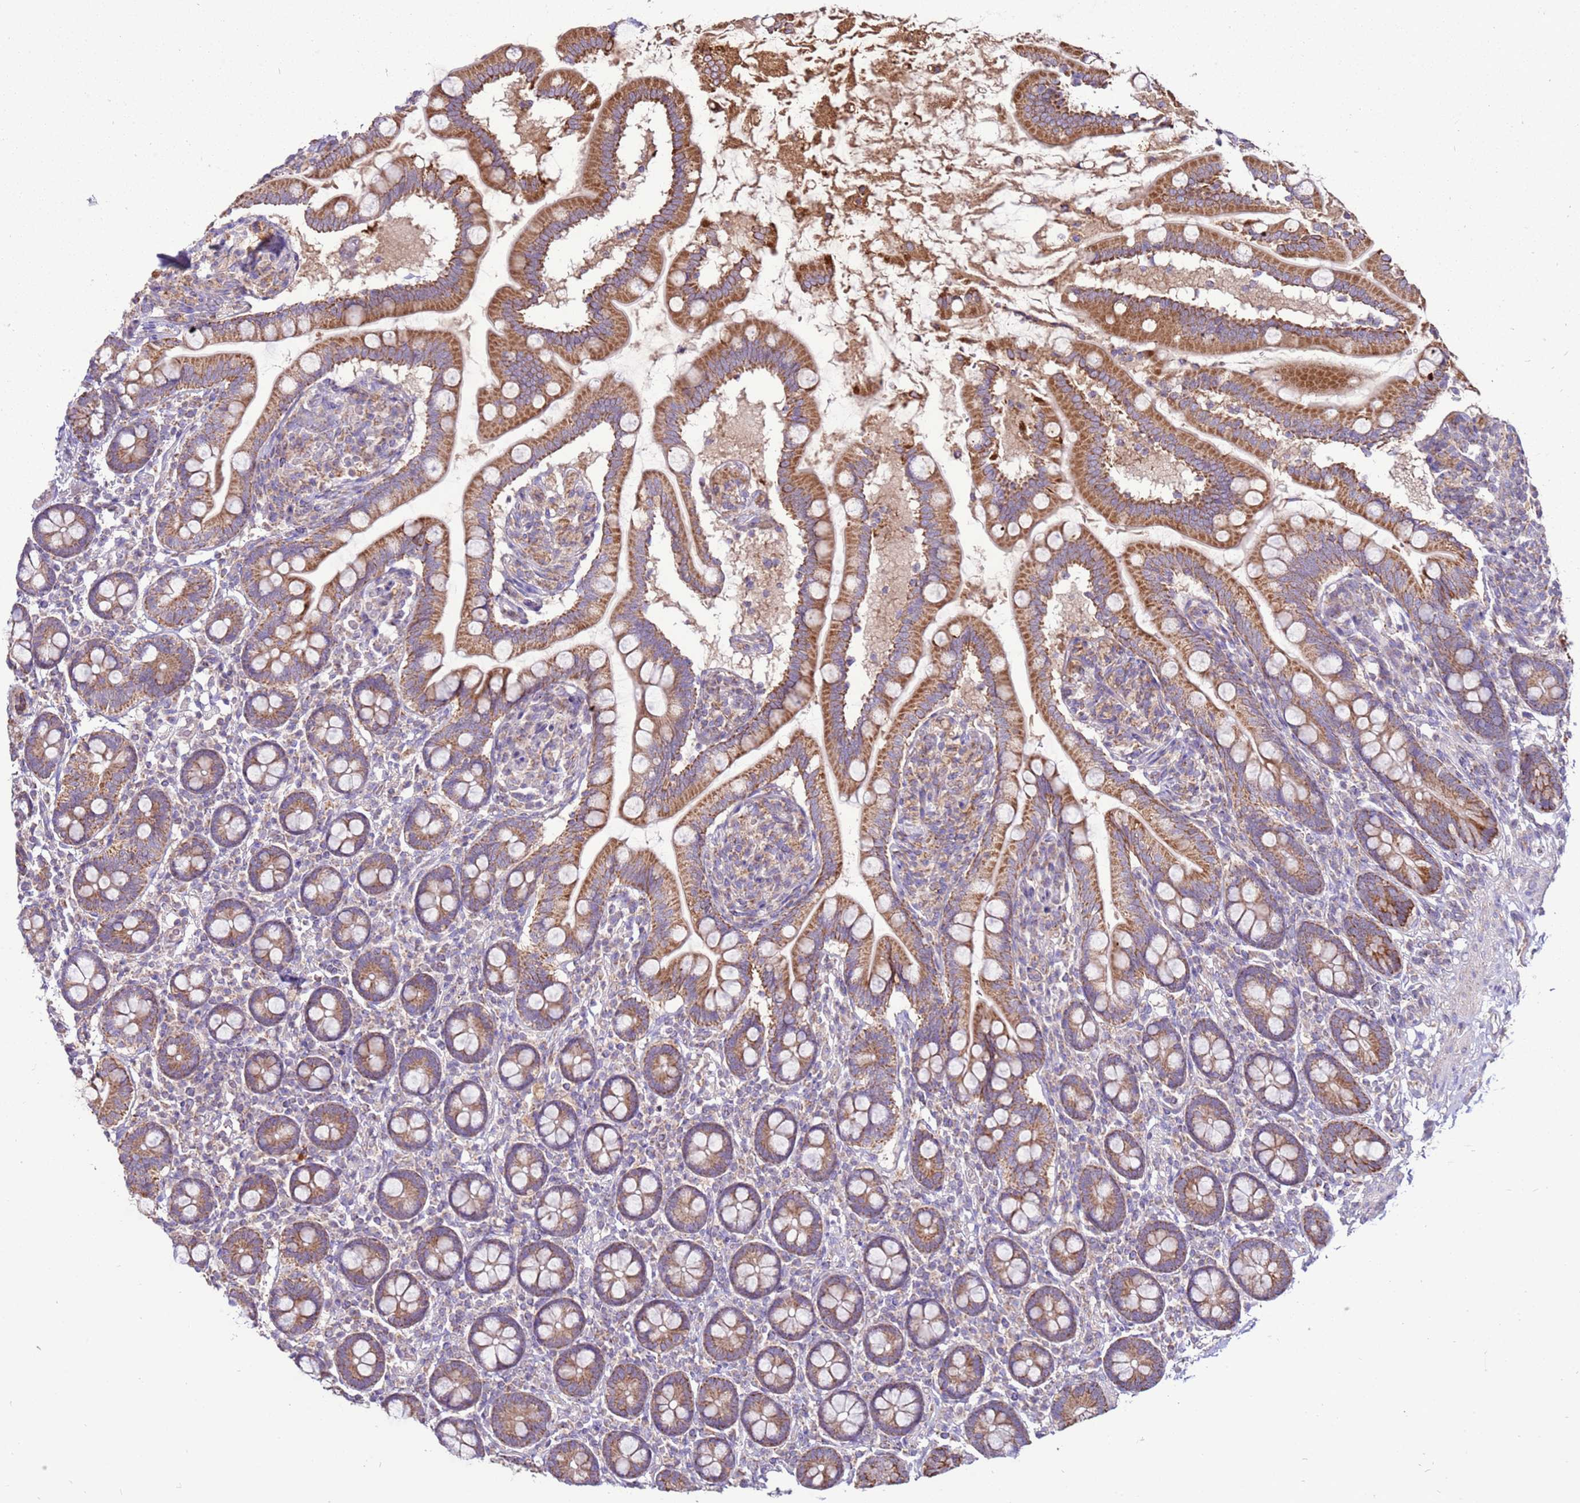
{"staining": {"intensity": "moderate", "quantity": ">75%", "location": "cytoplasmic/membranous"}, "tissue": "small intestine", "cell_type": "Glandular cells", "image_type": "normal", "snomed": [{"axis": "morphology", "description": "Normal tissue, NOS"}, {"axis": "topography", "description": "Small intestine"}], "caption": "Immunohistochemistry of unremarkable human small intestine demonstrates medium levels of moderate cytoplasmic/membranous positivity in approximately >75% of glandular cells.", "gene": "TRAPPC4", "patient": {"sex": "female", "age": 64}}